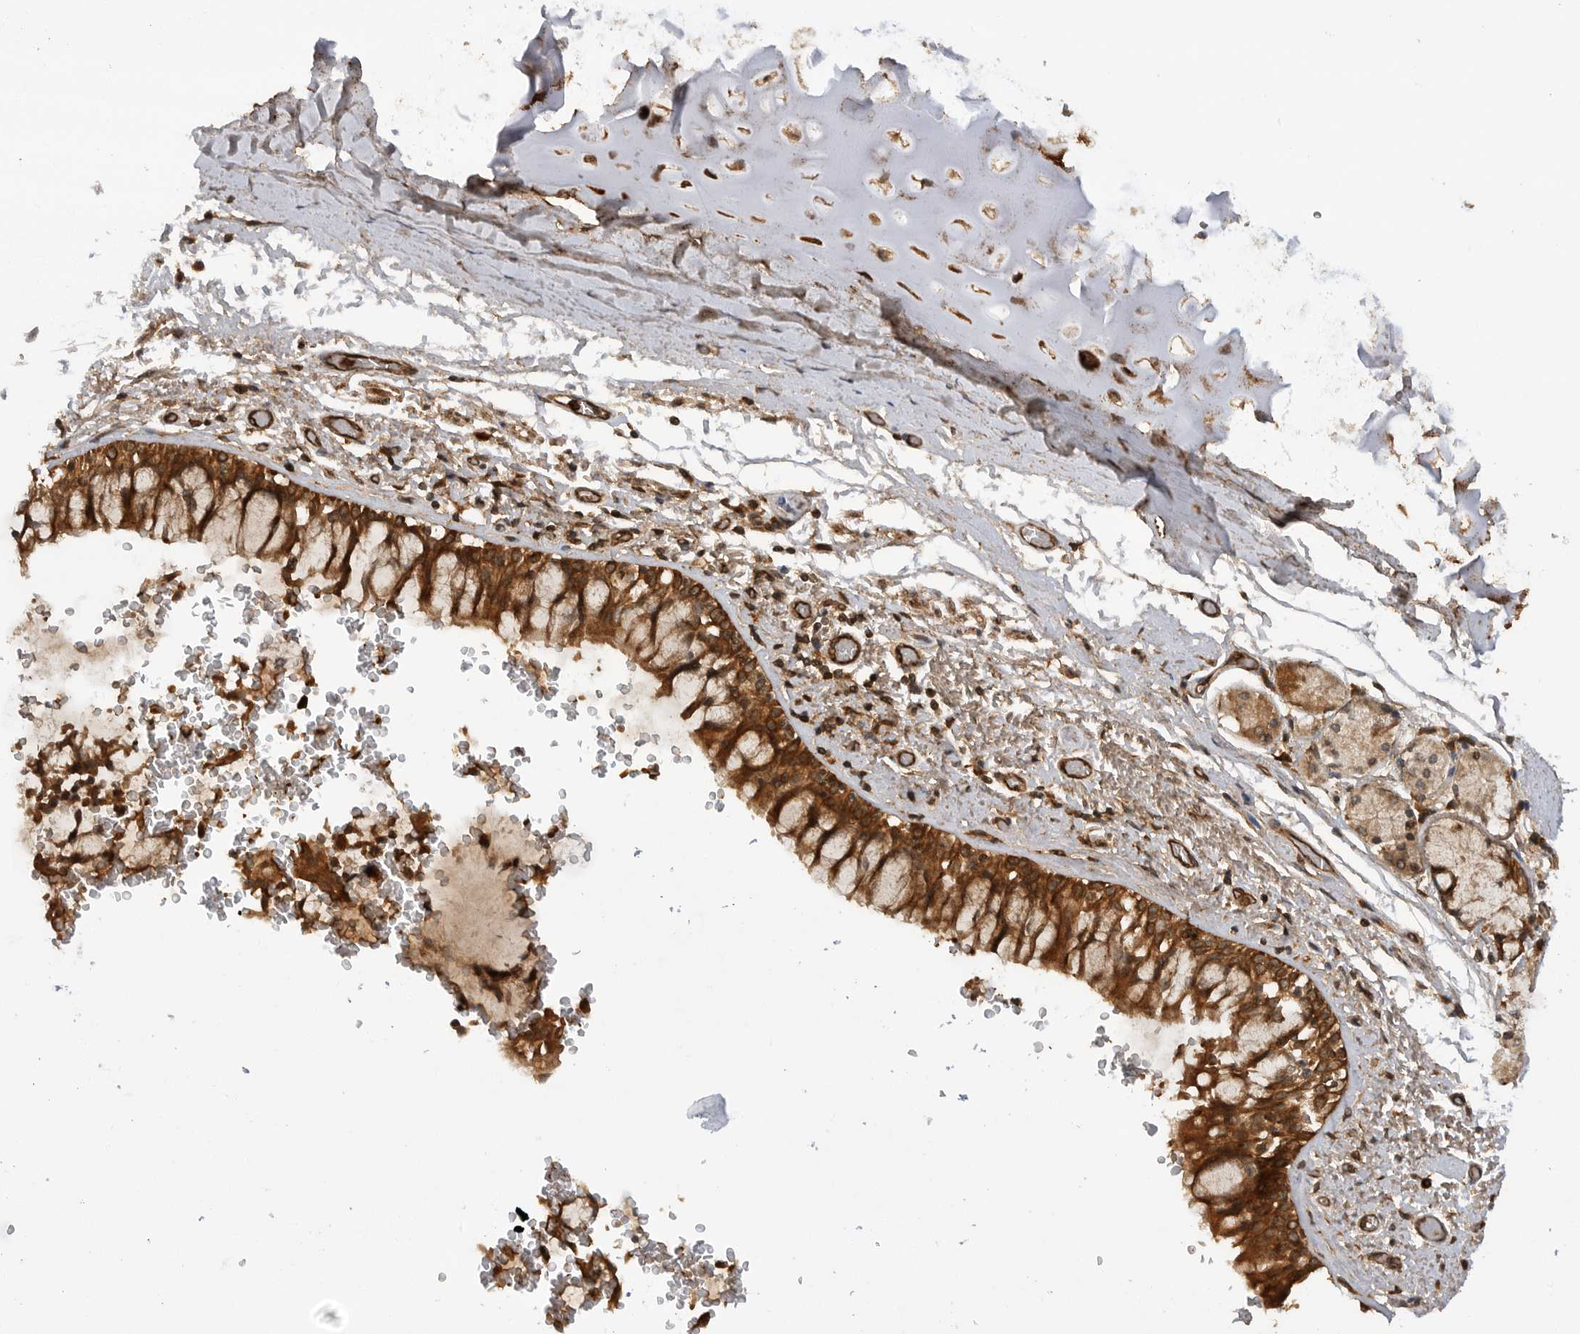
{"staining": {"intensity": "strong", "quantity": ">75%", "location": "cytoplasmic/membranous"}, "tissue": "bronchus", "cell_type": "Respiratory epithelial cells", "image_type": "normal", "snomed": [{"axis": "morphology", "description": "Normal tissue, NOS"}, {"axis": "morphology", "description": "Inflammation, NOS"}, {"axis": "topography", "description": "Cartilage tissue"}, {"axis": "topography", "description": "Bronchus"}, {"axis": "topography", "description": "Lung"}], "caption": "This photomicrograph exhibits normal bronchus stained with immunohistochemistry to label a protein in brown. The cytoplasmic/membranous of respiratory epithelial cells show strong positivity for the protein. Nuclei are counter-stained blue.", "gene": "PRDX4", "patient": {"sex": "female", "age": 64}}